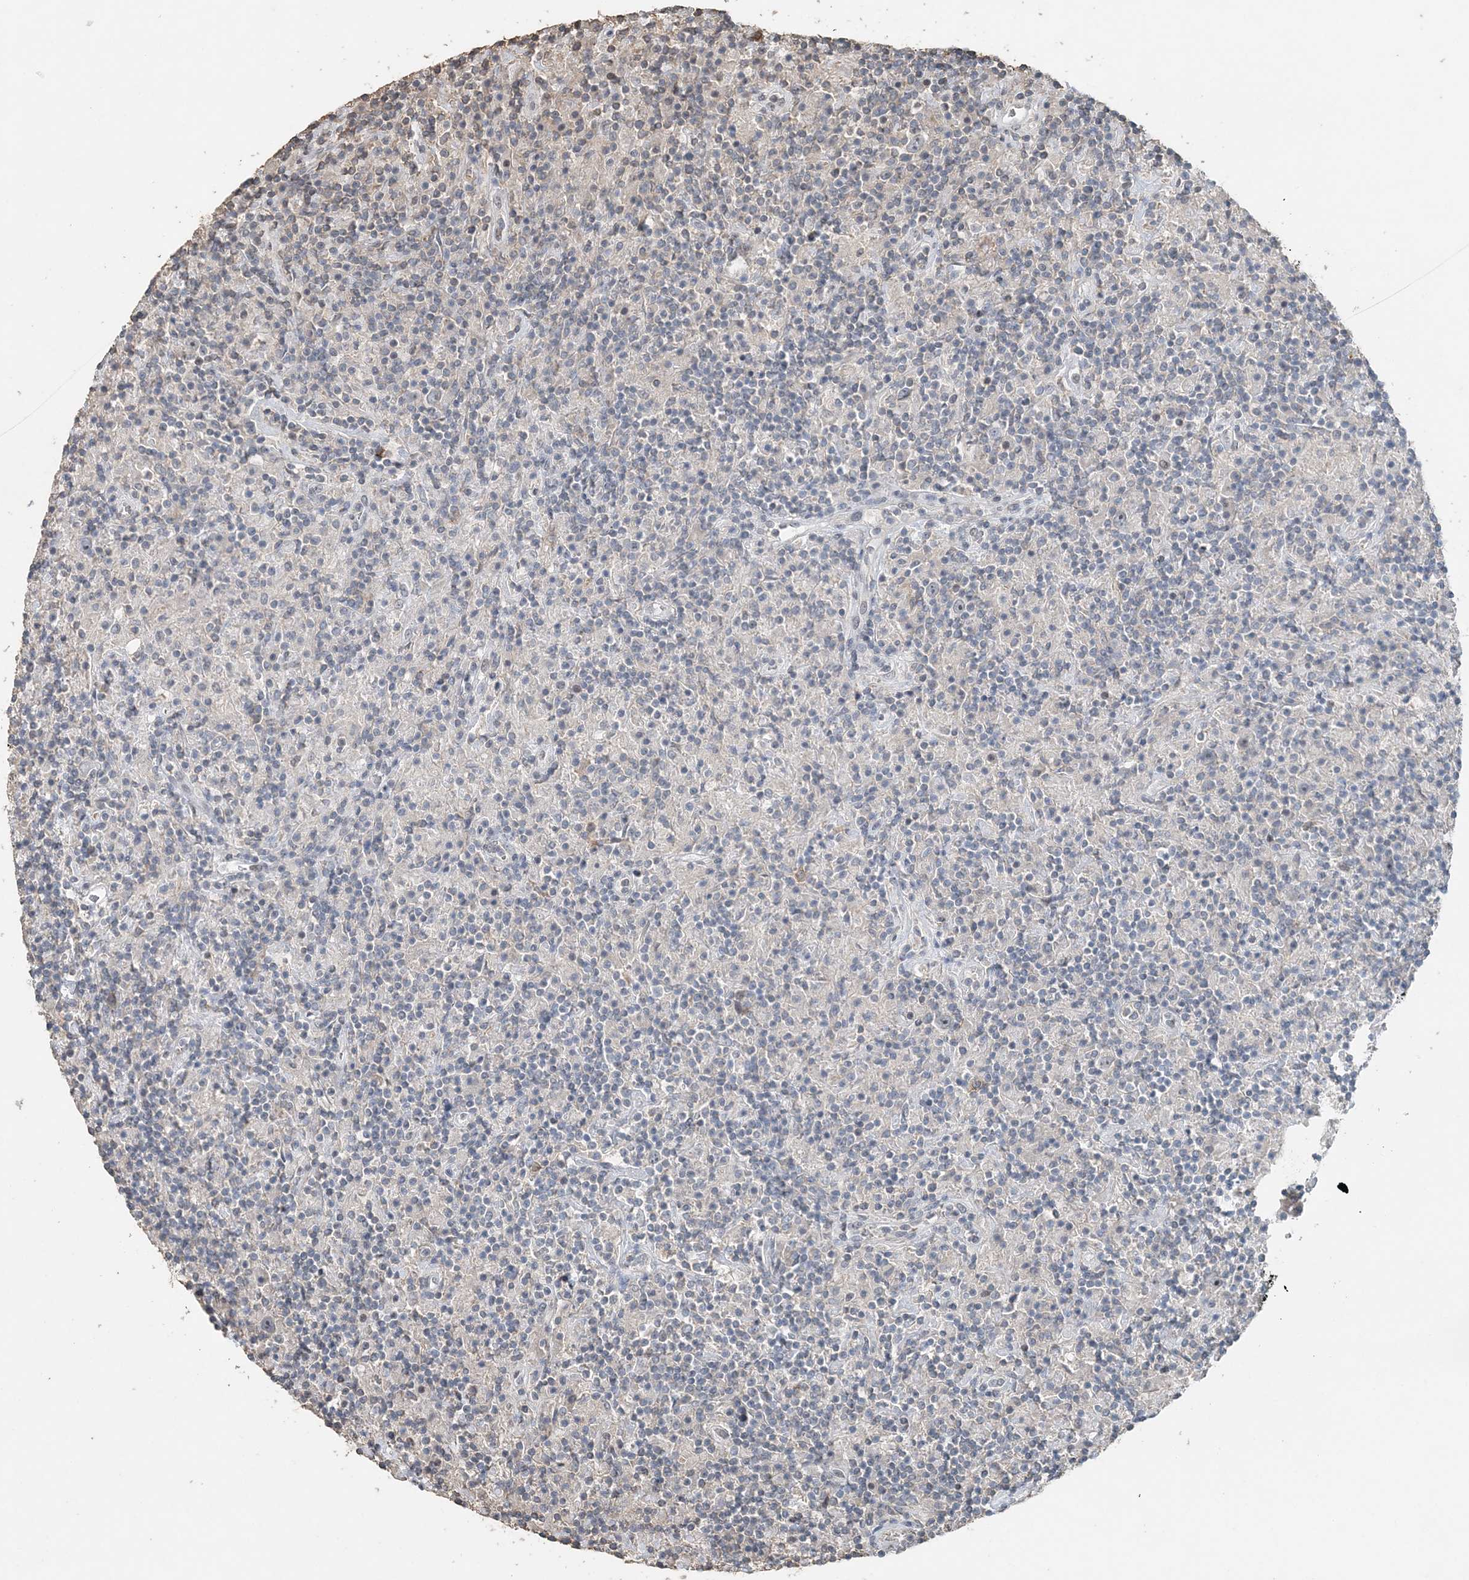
{"staining": {"intensity": "negative", "quantity": "none", "location": "none"}, "tissue": "lymphoma", "cell_type": "Tumor cells", "image_type": "cancer", "snomed": [{"axis": "morphology", "description": "Hodgkin's disease, NOS"}, {"axis": "topography", "description": "Lymph node"}], "caption": "High magnification brightfield microscopy of lymphoma stained with DAB (brown) and counterstained with hematoxylin (blue): tumor cells show no significant expression.", "gene": "FAM110A", "patient": {"sex": "male", "age": 70}}